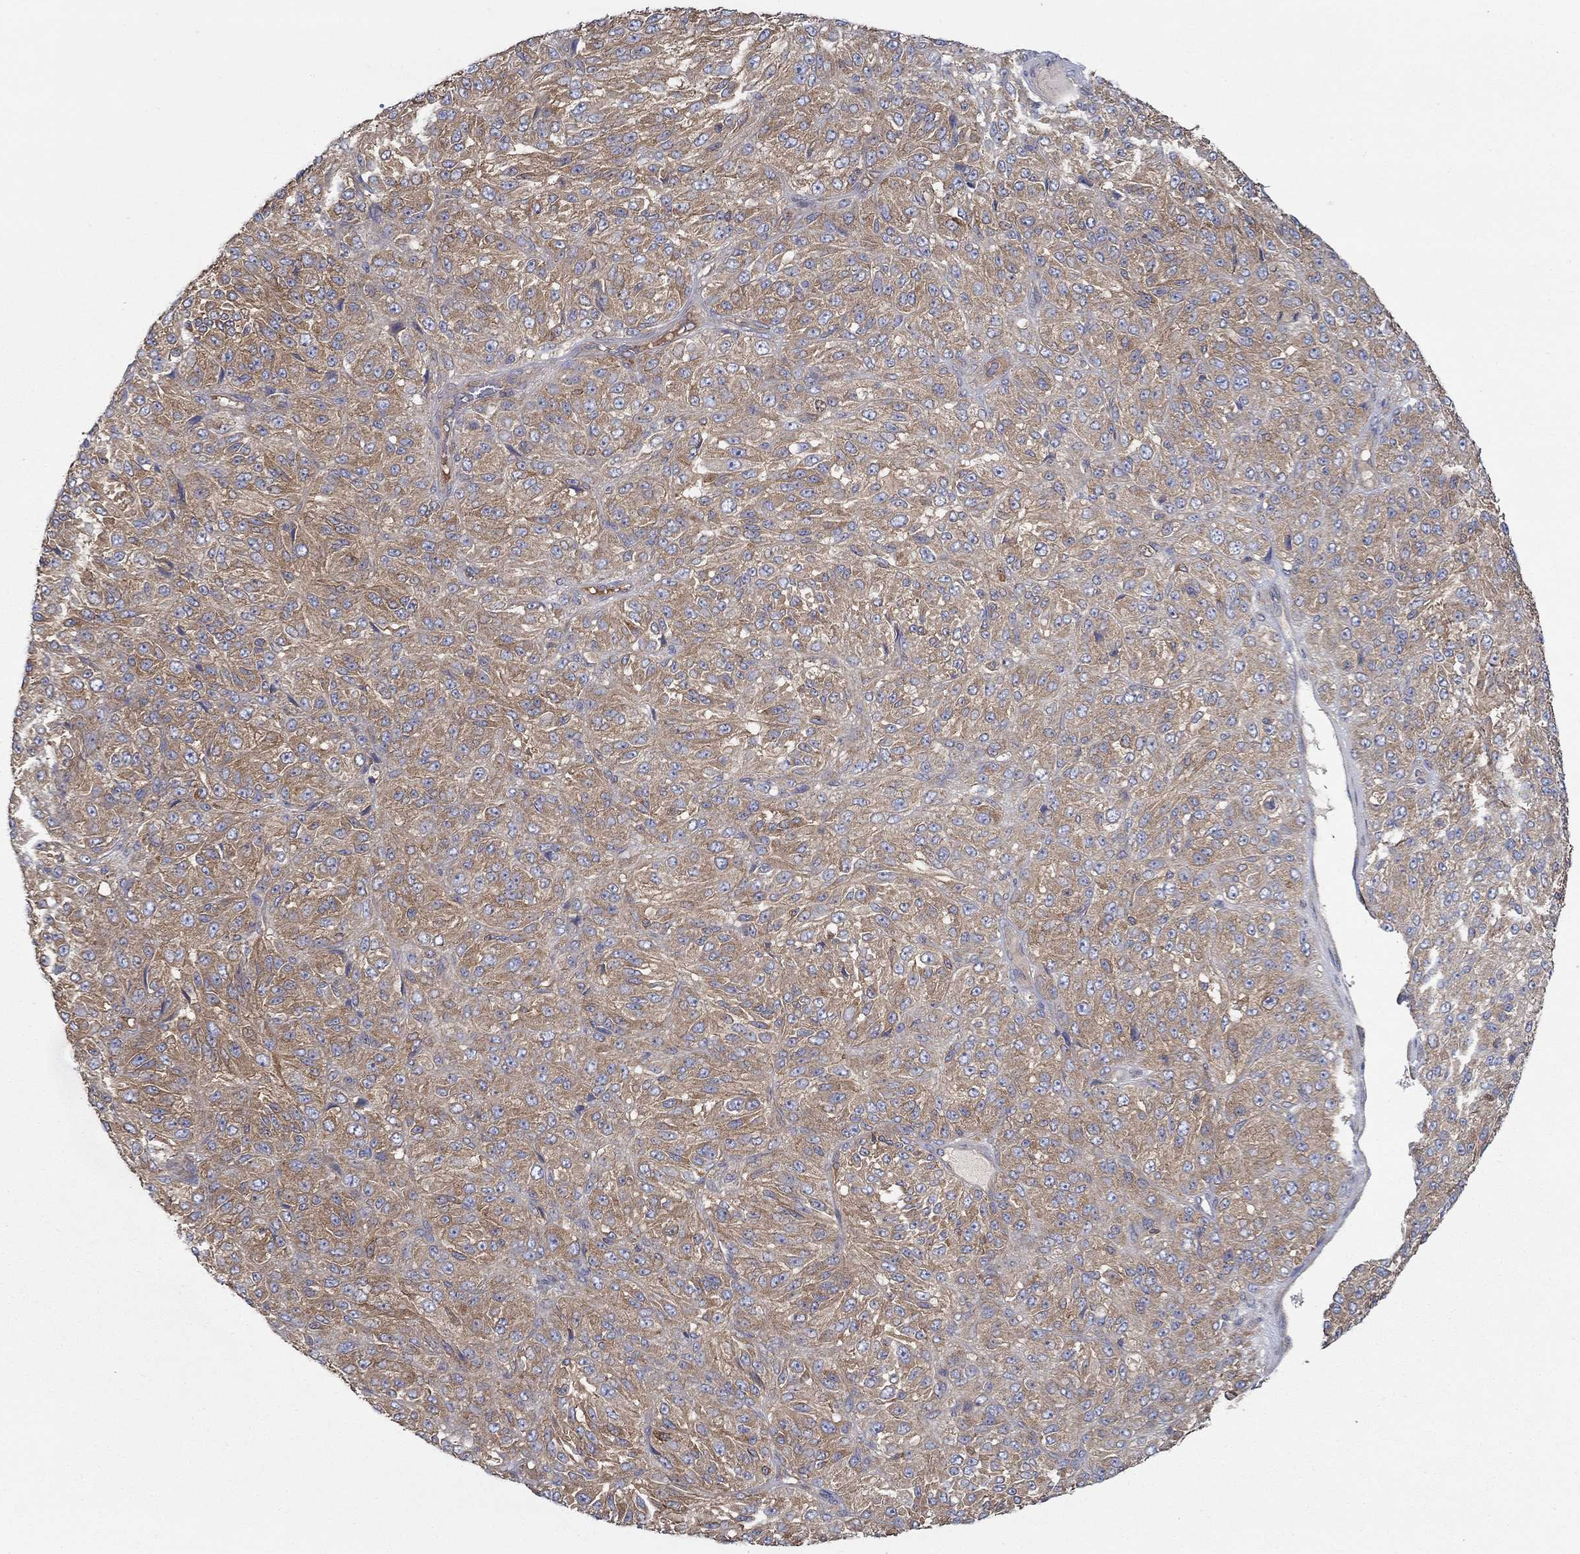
{"staining": {"intensity": "moderate", "quantity": ">75%", "location": "cytoplasmic/membranous"}, "tissue": "melanoma", "cell_type": "Tumor cells", "image_type": "cancer", "snomed": [{"axis": "morphology", "description": "Malignant melanoma, Metastatic site"}, {"axis": "topography", "description": "Brain"}], "caption": "This photomicrograph displays IHC staining of human melanoma, with medium moderate cytoplasmic/membranous staining in about >75% of tumor cells.", "gene": "SPAG9", "patient": {"sex": "female", "age": 56}}